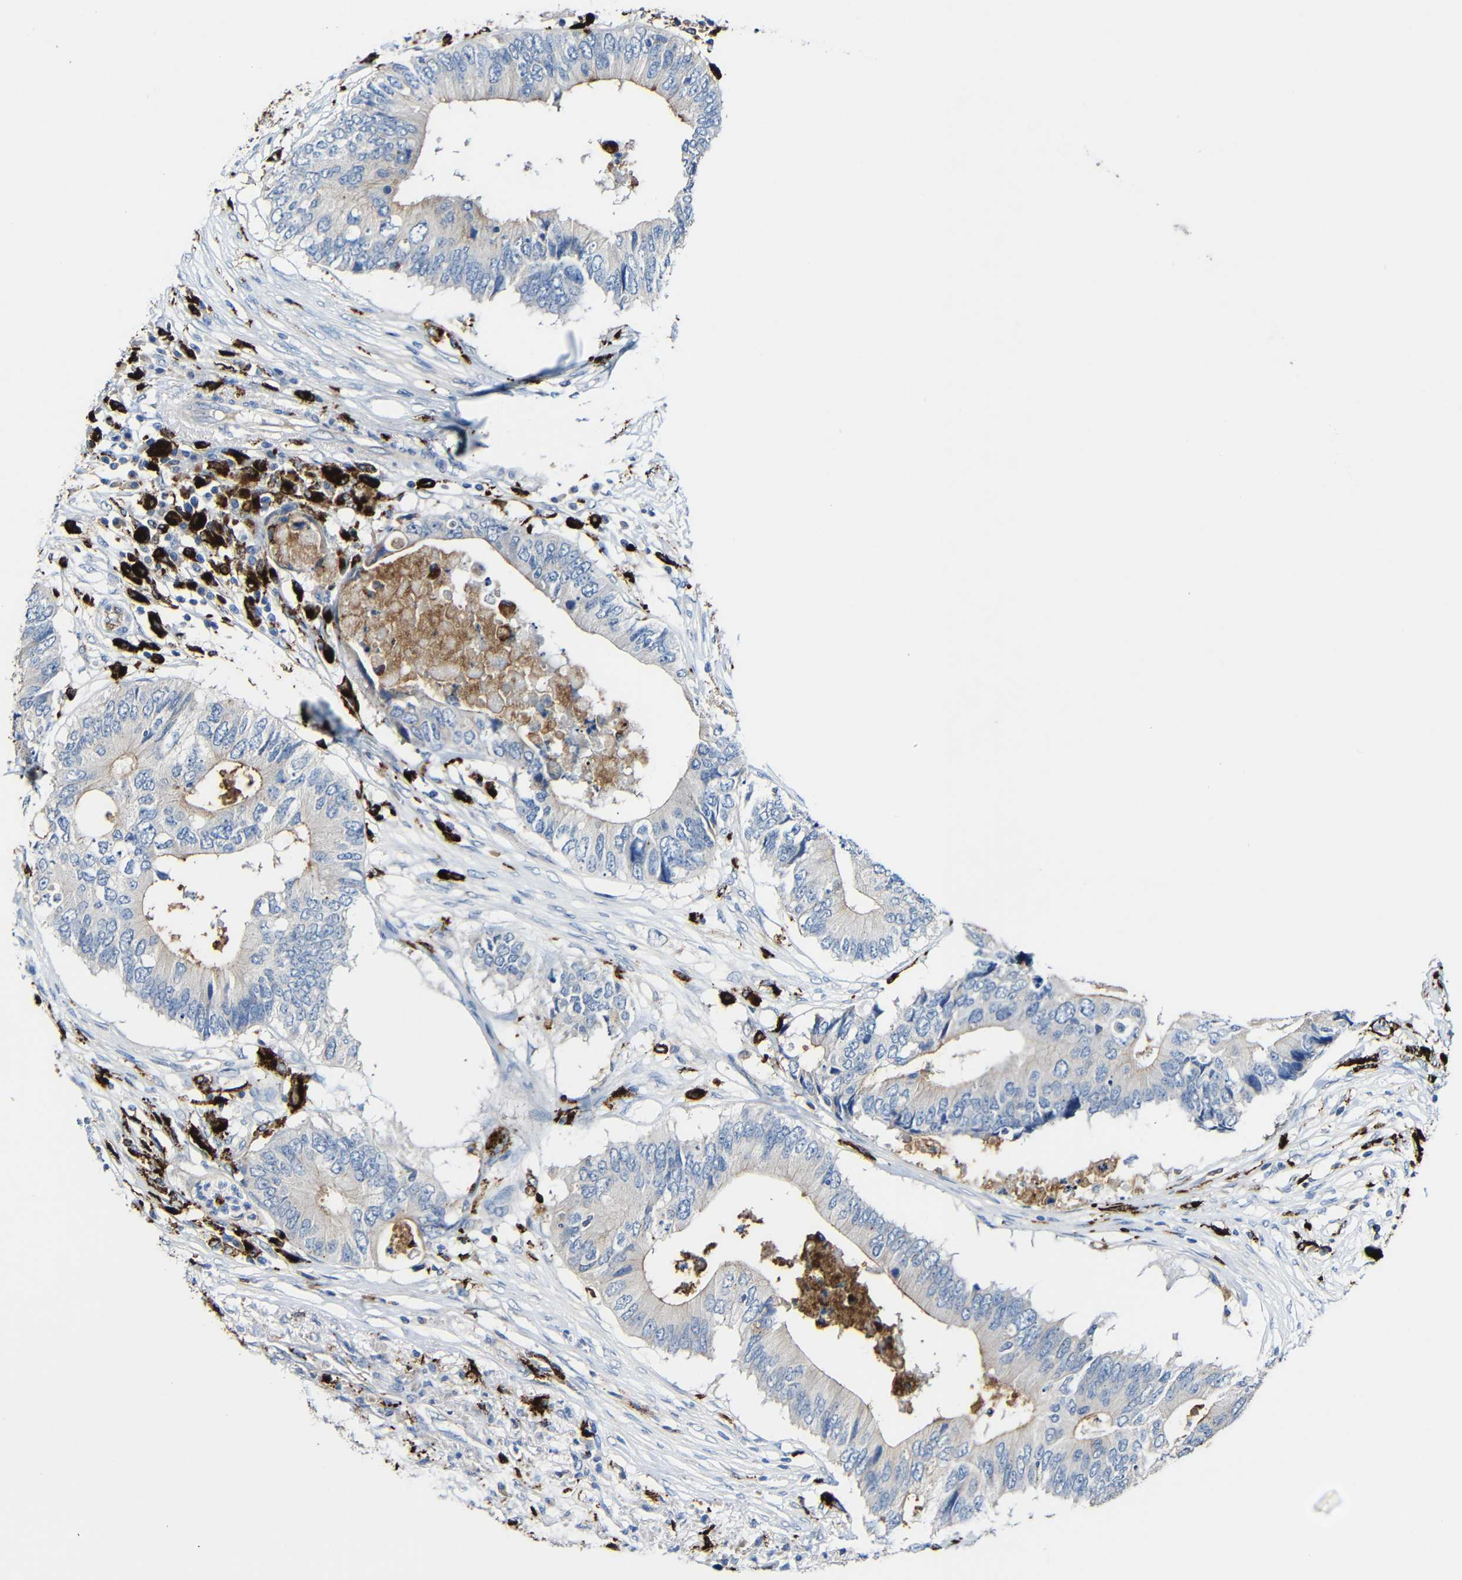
{"staining": {"intensity": "weak", "quantity": ">75%", "location": "cytoplasmic/membranous"}, "tissue": "colorectal cancer", "cell_type": "Tumor cells", "image_type": "cancer", "snomed": [{"axis": "morphology", "description": "Adenocarcinoma, NOS"}, {"axis": "topography", "description": "Colon"}], "caption": "Immunohistochemistry (IHC) micrograph of colorectal cancer (adenocarcinoma) stained for a protein (brown), which shows low levels of weak cytoplasmic/membranous staining in about >75% of tumor cells.", "gene": "HLA-DMA", "patient": {"sex": "male", "age": 71}}